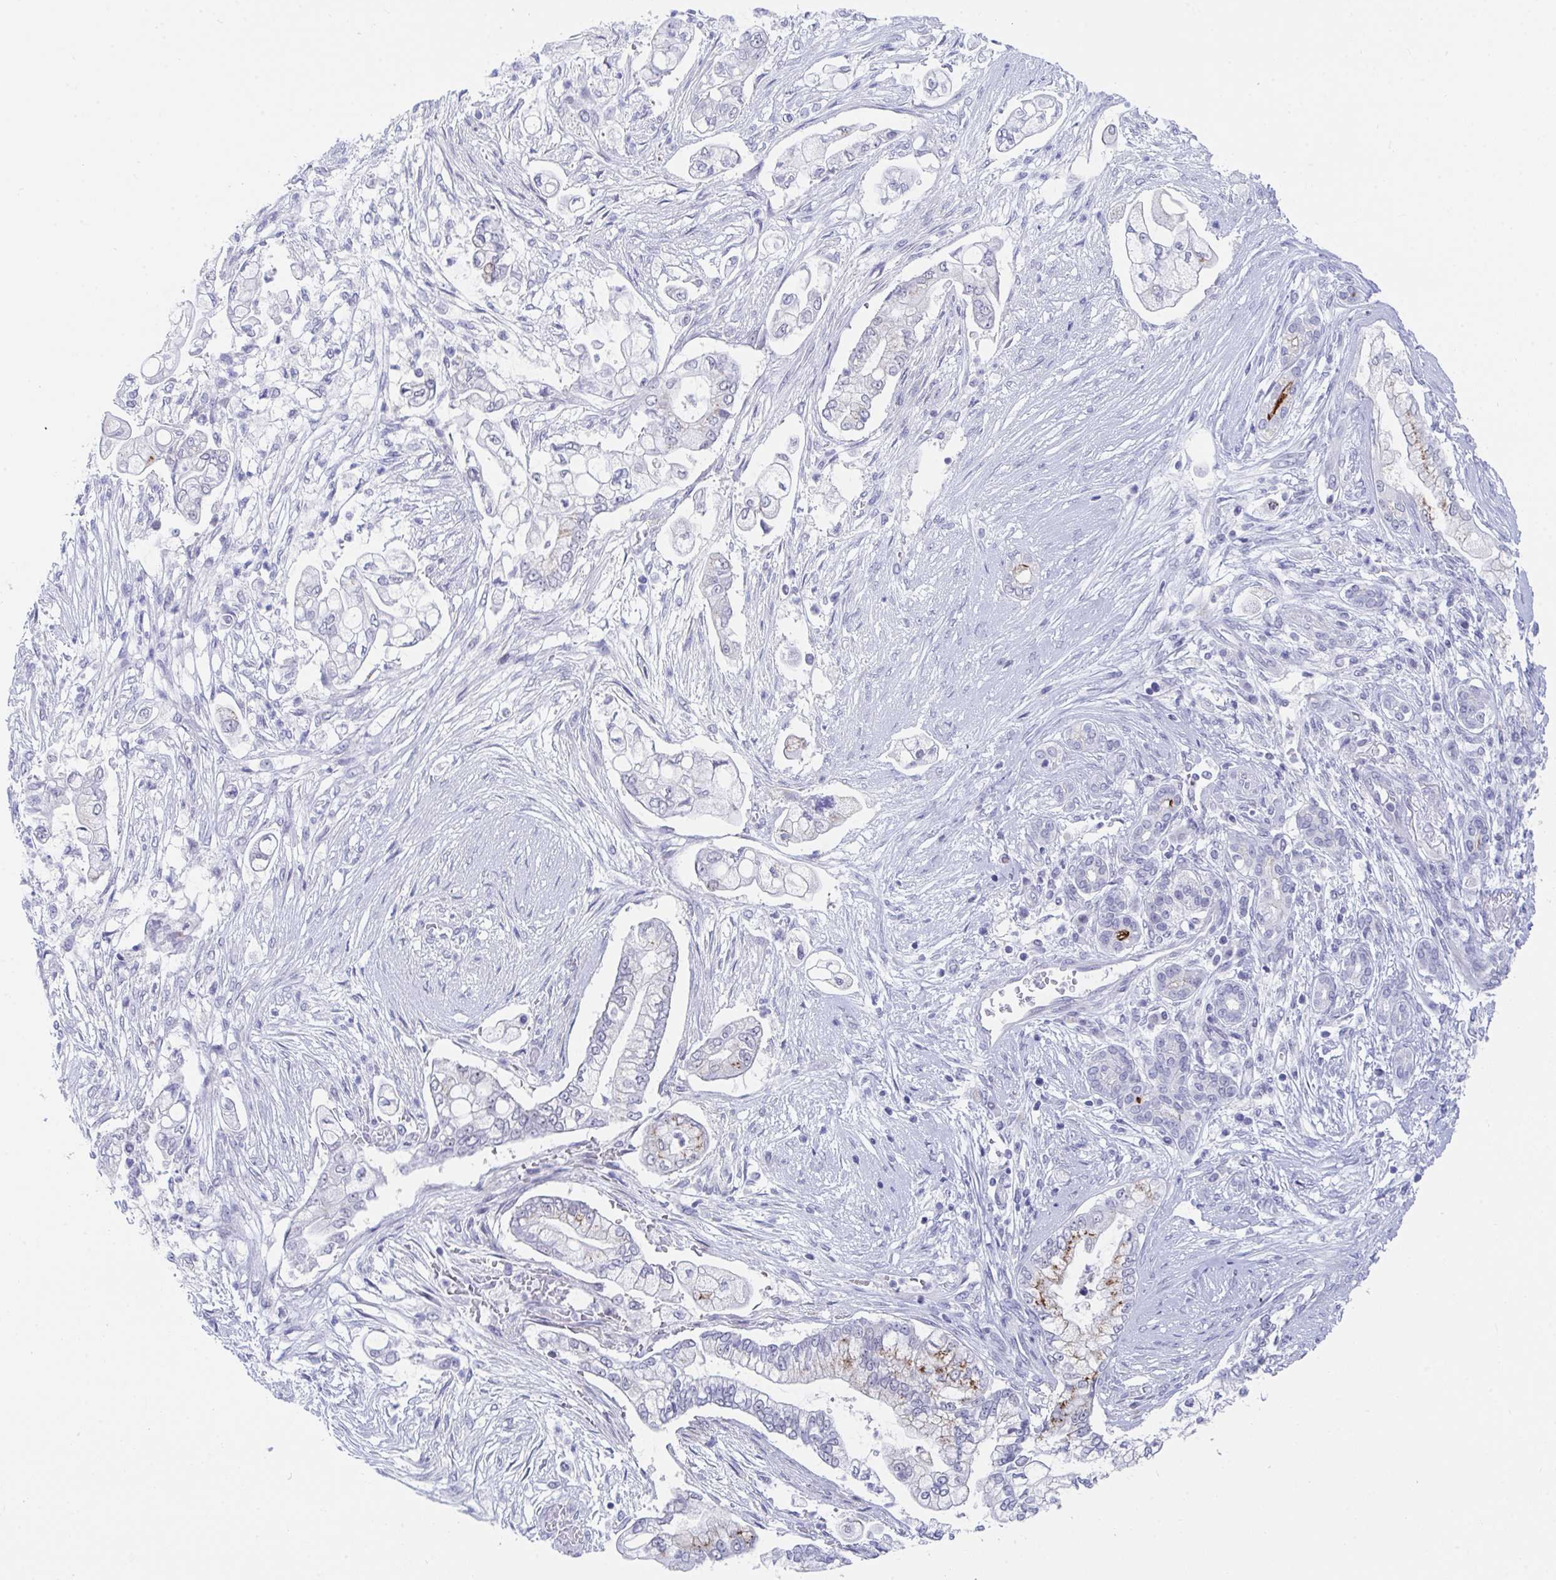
{"staining": {"intensity": "moderate", "quantity": "<25%", "location": "cytoplasmic/membranous"}, "tissue": "pancreatic cancer", "cell_type": "Tumor cells", "image_type": "cancer", "snomed": [{"axis": "morphology", "description": "Adenocarcinoma, NOS"}, {"axis": "topography", "description": "Pancreas"}], "caption": "Immunohistochemistry (IHC) of human pancreatic cancer (adenocarcinoma) demonstrates low levels of moderate cytoplasmic/membranous expression in about <25% of tumor cells. (DAB (3,3'-diaminobenzidine) IHC, brown staining for protein, blue staining for nuclei).", "gene": "DAOA", "patient": {"sex": "female", "age": 69}}